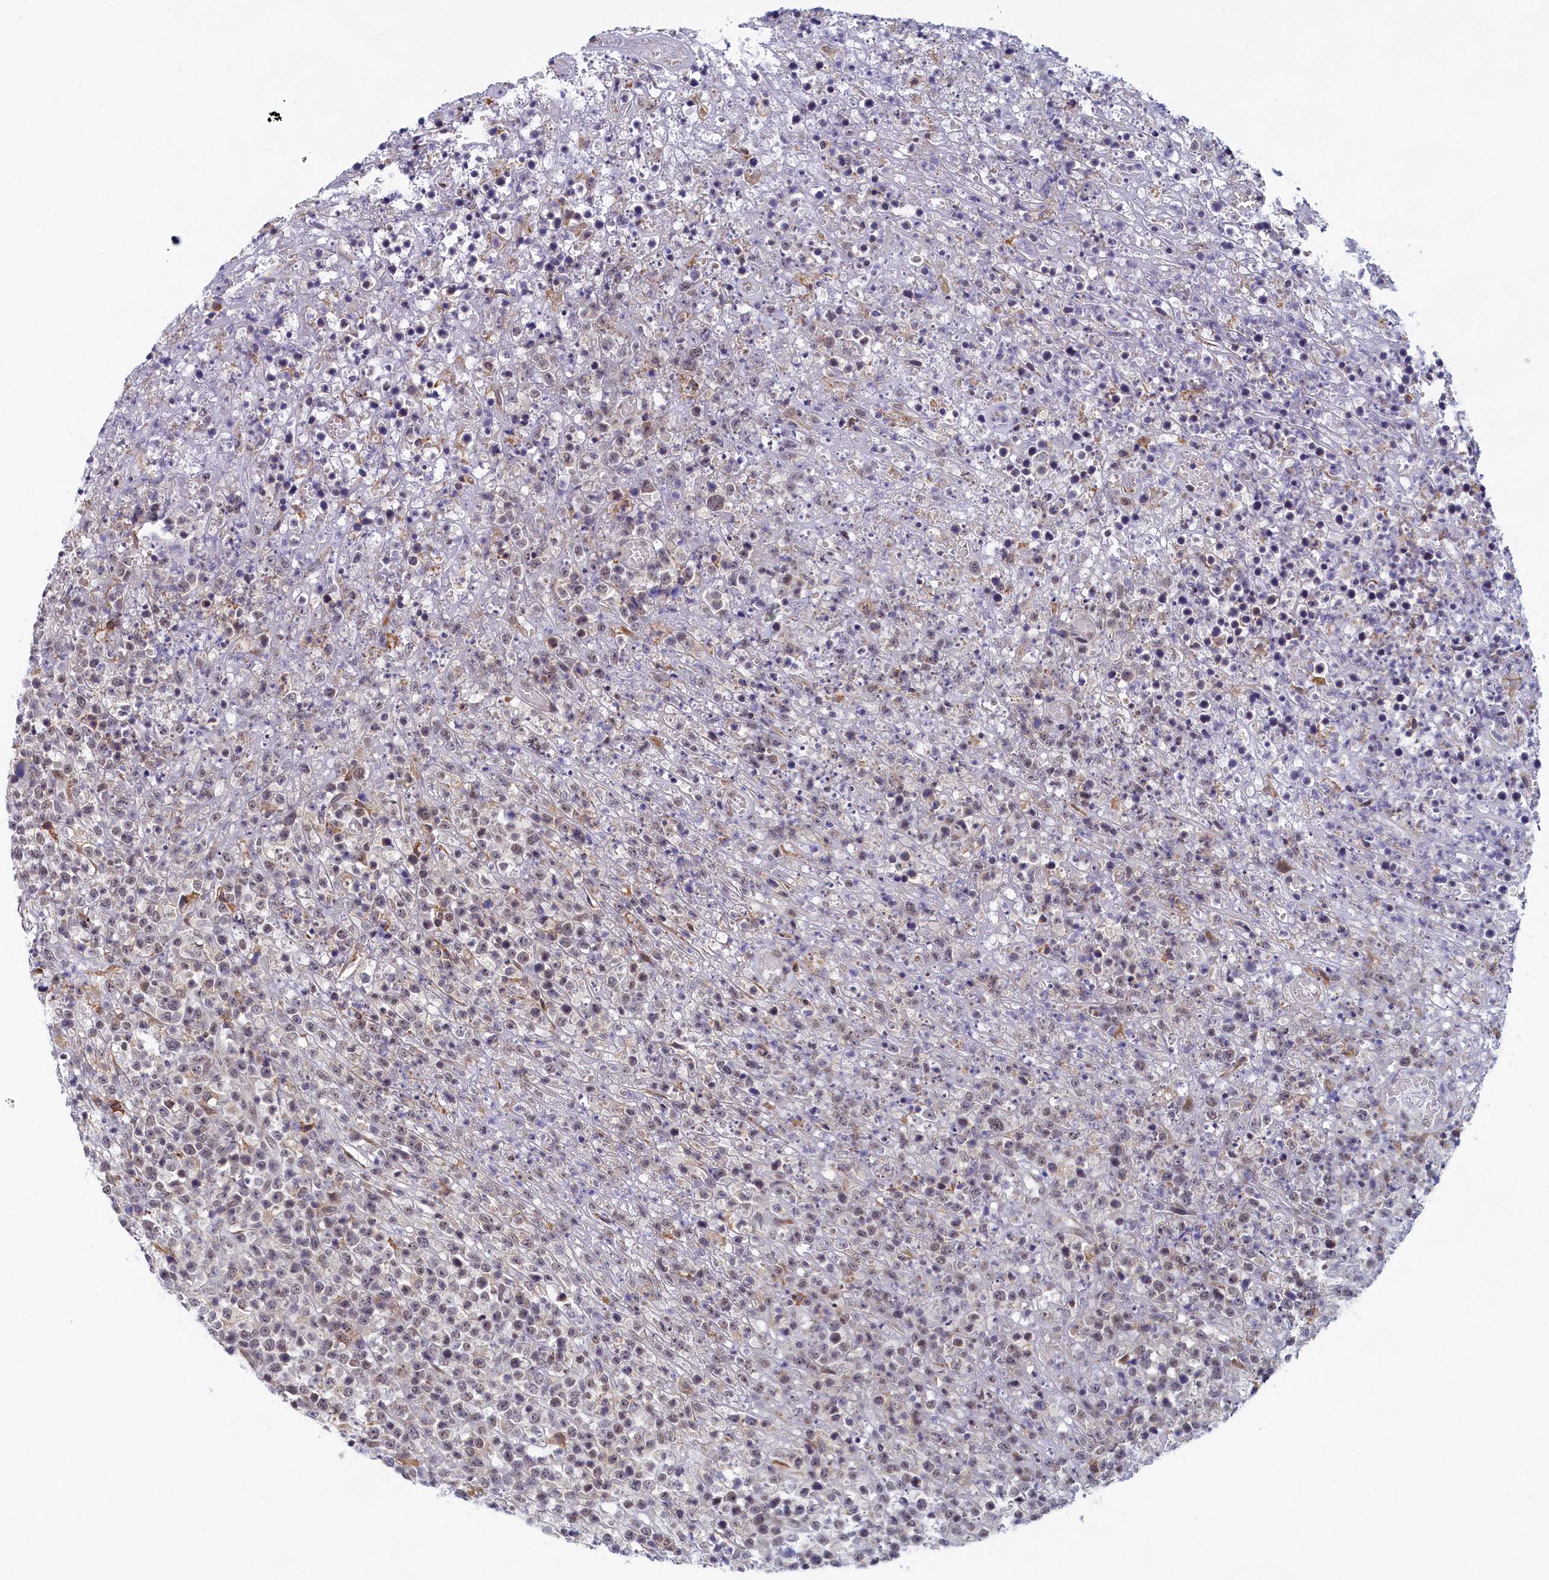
{"staining": {"intensity": "negative", "quantity": "none", "location": "none"}, "tissue": "lymphoma", "cell_type": "Tumor cells", "image_type": "cancer", "snomed": [{"axis": "morphology", "description": "Malignant lymphoma, non-Hodgkin's type, High grade"}, {"axis": "topography", "description": "Colon"}], "caption": "Immunohistochemistry (IHC) of lymphoma reveals no expression in tumor cells.", "gene": "DNAJC17", "patient": {"sex": "female", "age": 53}}